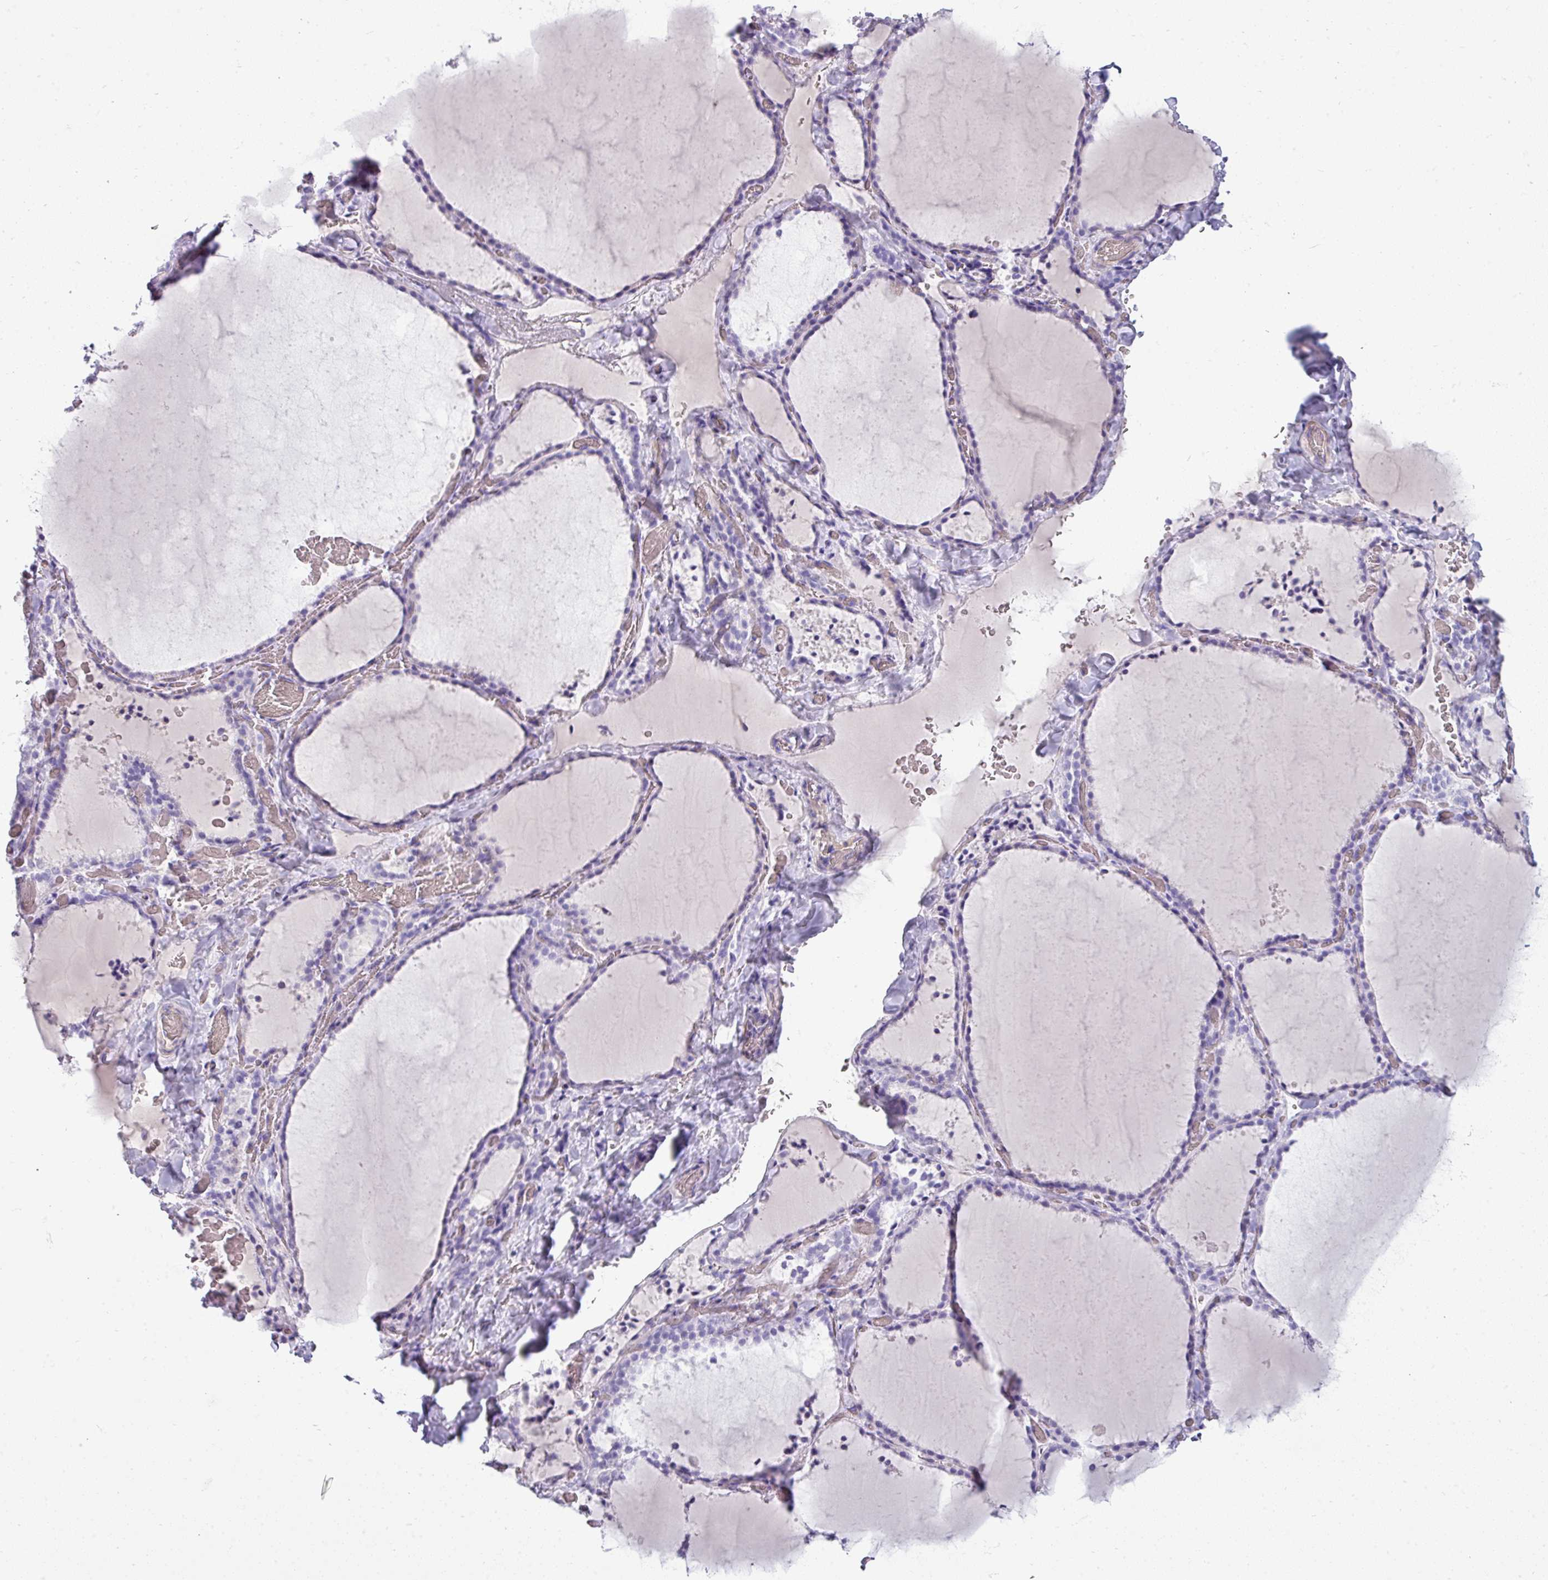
{"staining": {"intensity": "negative", "quantity": "none", "location": "none"}, "tissue": "thyroid gland", "cell_type": "Glandular cells", "image_type": "normal", "snomed": [{"axis": "morphology", "description": "Normal tissue, NOS"}, {"axis": "topography", "description": "Thyroid gland"}], "caption": "A high-resolution photomicrograph shows immunohistochemistry staining of unremarkable thyroid gland, which exhibits no significant positivity in glandular cells.", "gene": "VCX2", "patient": {"sex": "female", "age": 22}}